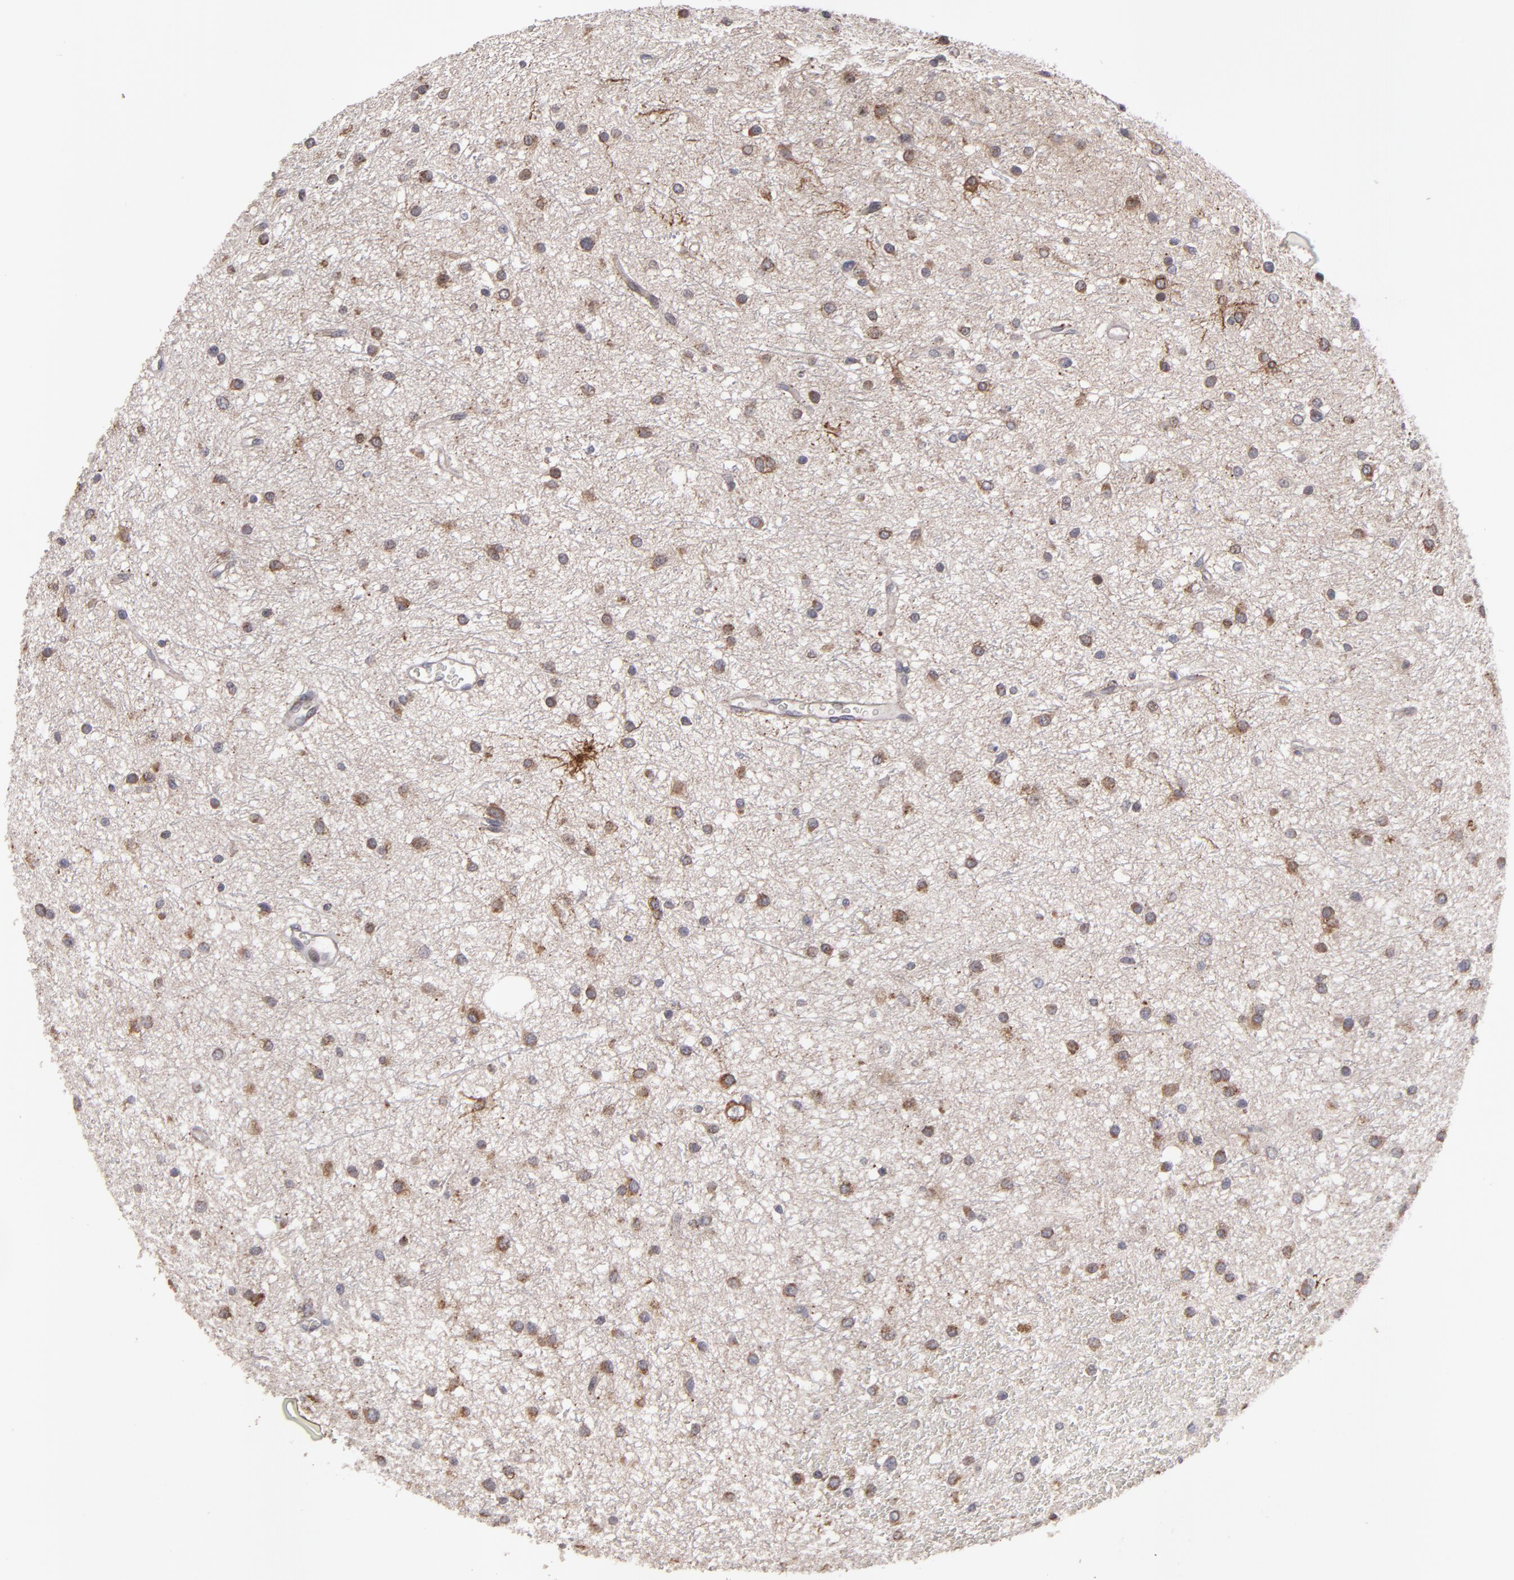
{"staining": {"intensity": "moderate", "quantity": ">75%", "location": "cytoplasmic/membranous"}, "tissue": "glioma", "cell_type": "Tumor cells", "image_type": "cancer", "snomed": [{"axis": "morphology", "description": "Glioma, malignant, Low grade"}, {"axis": "topography", "description": "Brain"}], "caption": "Malignant glioma (low-grade) tissue exhibits moderate cytoplasmic/membranous expression in about >75% of tumor cells, visualized by immunohistochemistry.", "gene": "SND1", "patient": {"sex": "female", "age": 36}}